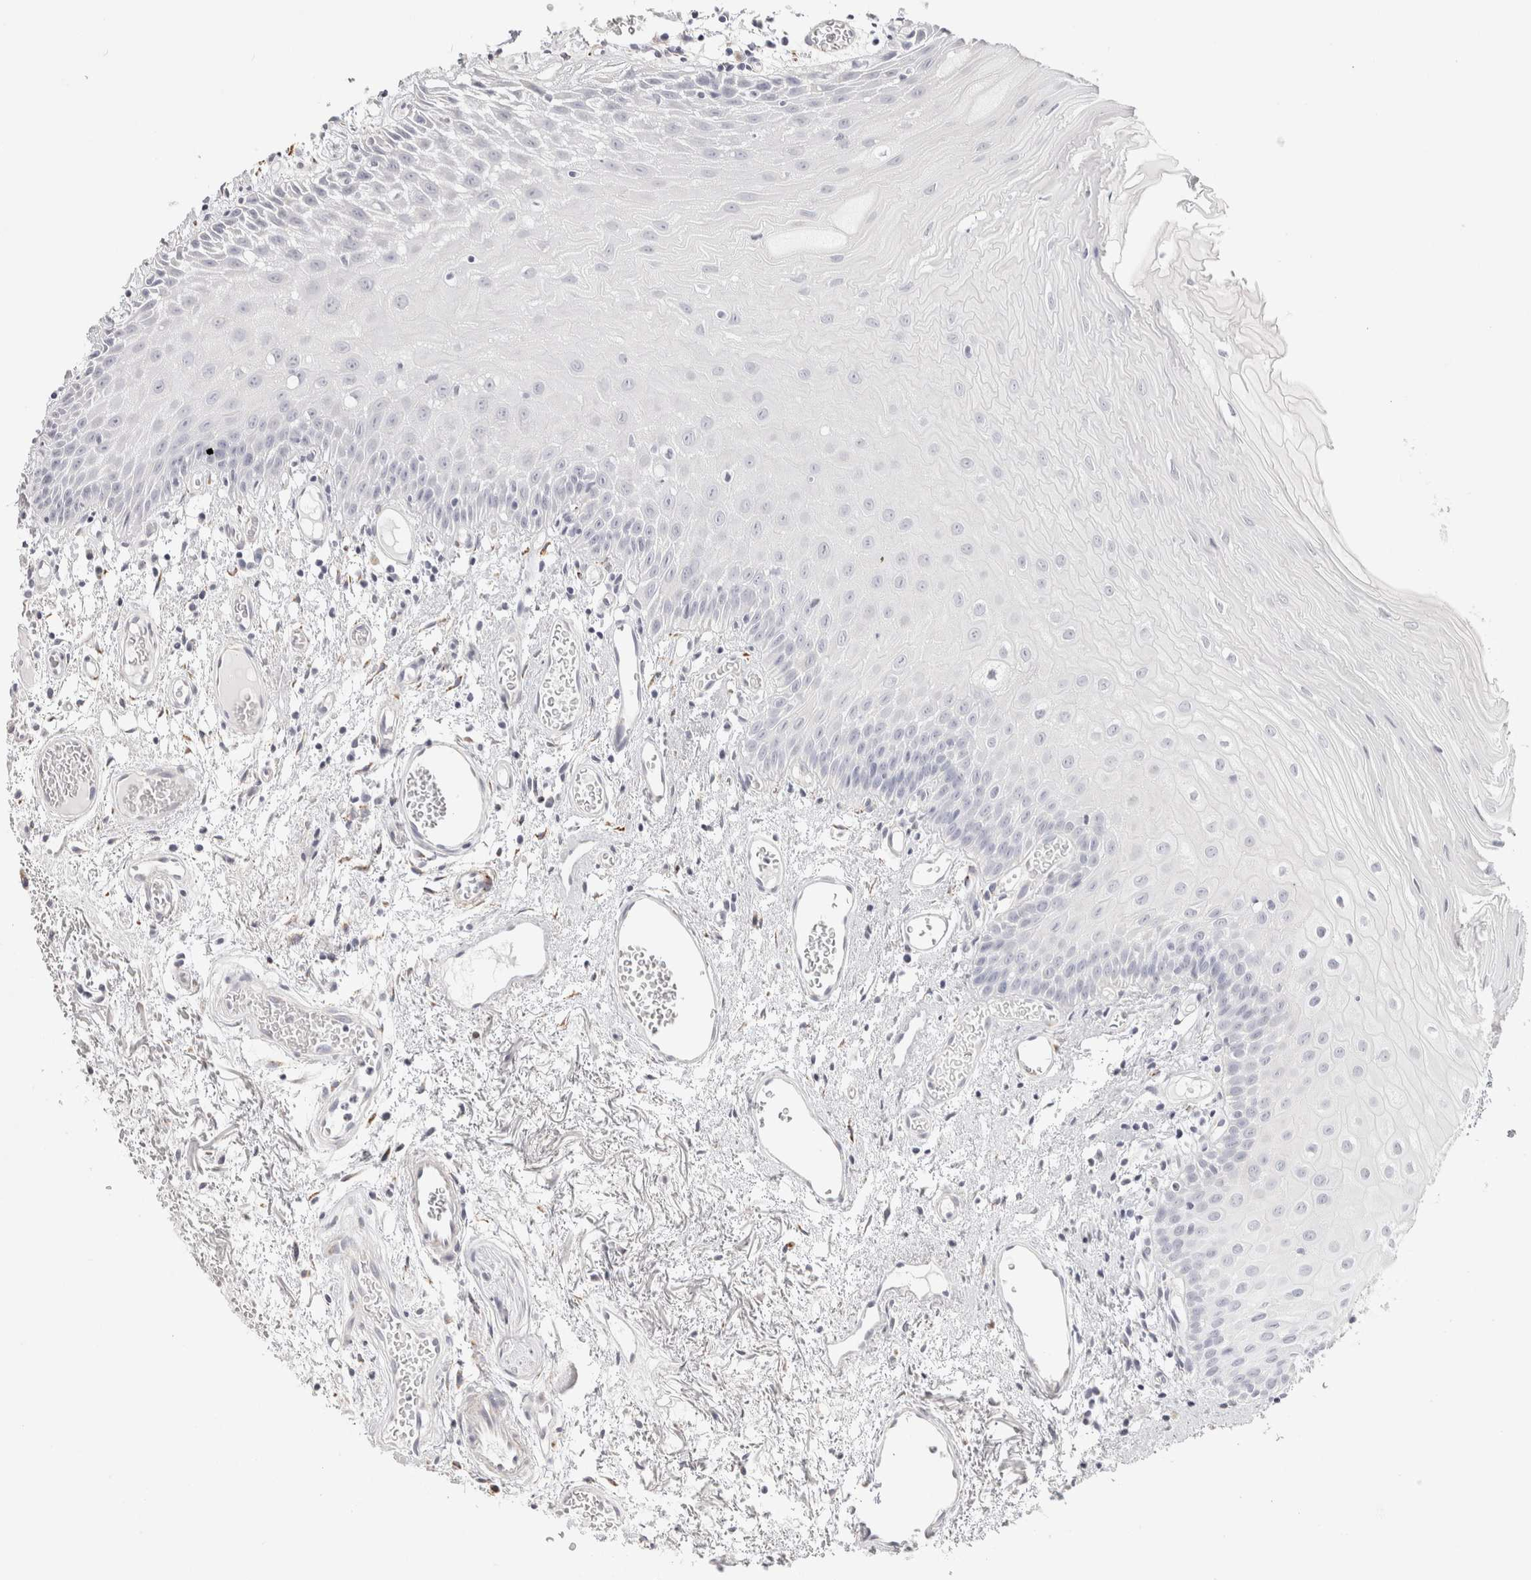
{"staining": {"intensity": "negative", "quantity": "none", "location": "none"}, "tissue": "oral mucosa", "cell_type": "Squamous epithelial cells", "image_type": "normal", "snomed": [{"axis": "morphology", "description": "Normal tissue, NOS"}, {"axis": "topography", "description": "Oral tissue"}], "caption": "Oral mucosa was stained to show a protein in brown. There is no significant expression in squamous epithelial cells.", "gene": "GARIN1A", "patient": {"sex": "male", "age": 52}}